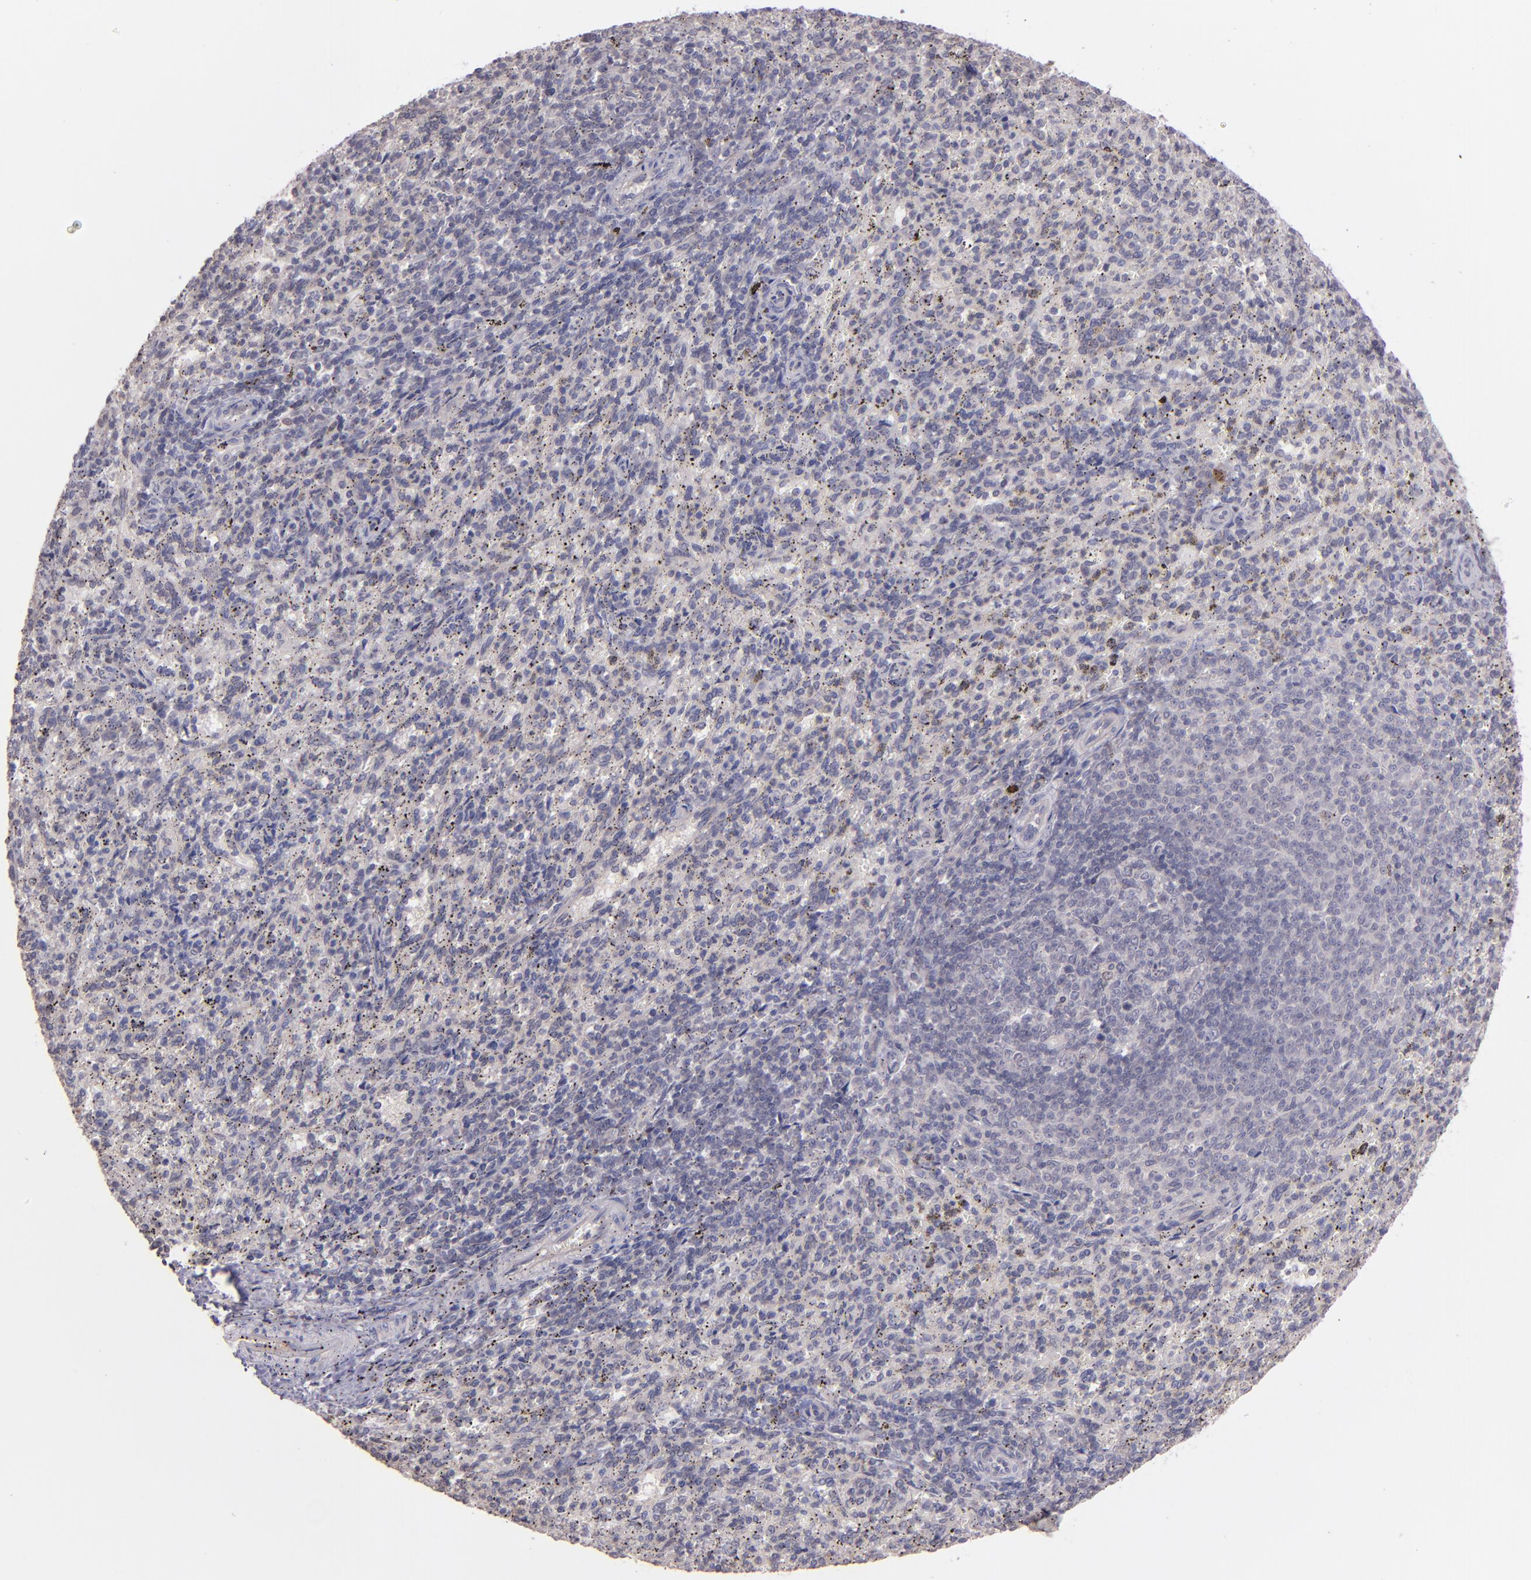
{"staining": {"intensity": "negative", "quantity": "none", "location": "none"}, "tissue": "spleen", "cell_type": "Cells in red pulp", "image_type": "normal", "snomed": [{"axis": "morphology", "description": "Normal tissue, NOS"}, {"axis": "topography", "description": "Spleen"}], "caption": "An image of spleen stained for a protein shows no brown staining in cells in red pulp.", "gene": "NUP62CL", "patient": {"sex": "female", "age": 10}}